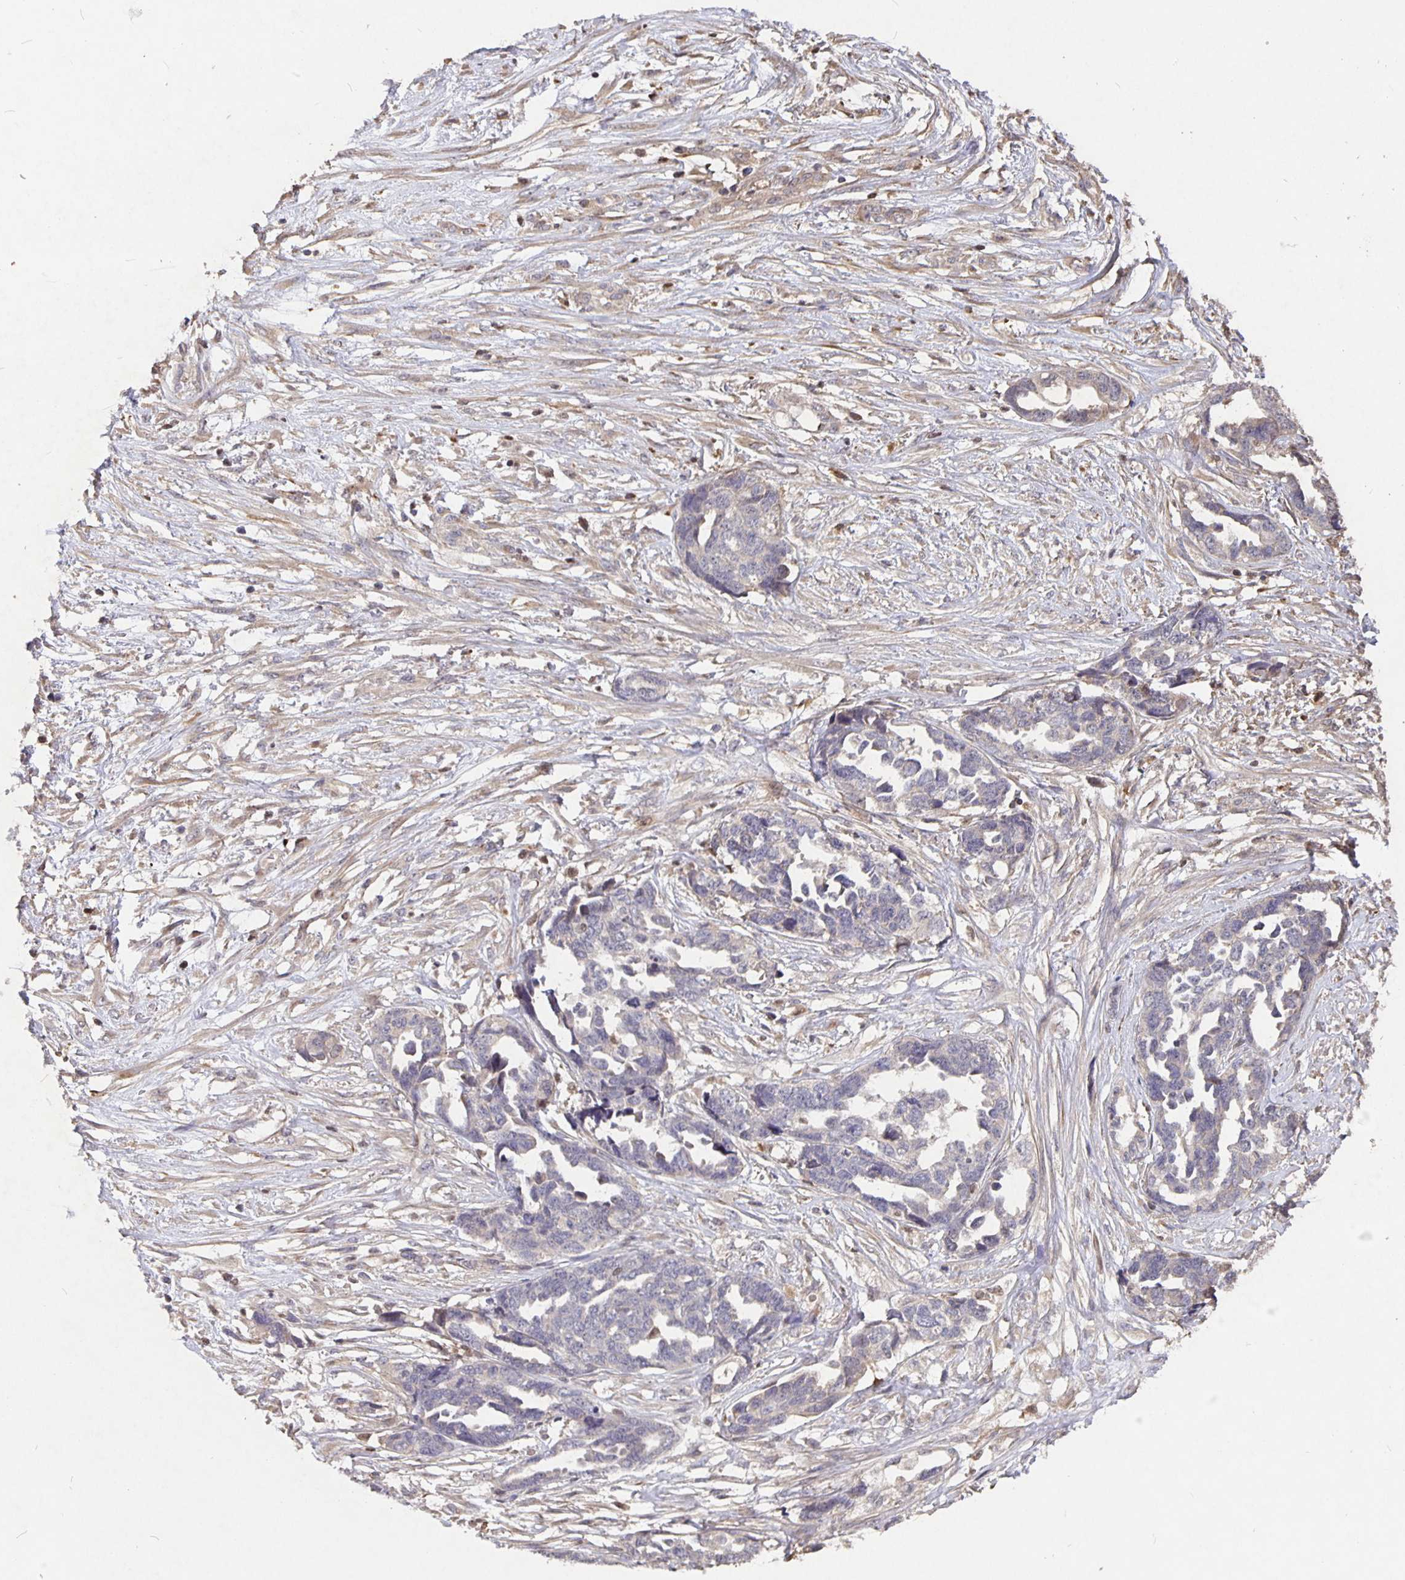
{"staining": {"intensity": "negative", "quantity": "none", "location": "none"}, "tissue": "ovarian cancer", "cell_type": "Tumor cells", "image_type": "cancer", "snomed": [{"axis": "morphology", "description": "Cystadenocarcinoma, serous, NOS"}, {"axis": "topography", "description": "Ovary"}], "caption": "Immunohistochemical staining of human ovarian serous cystadenocarcinoma reveals no significant positivity in tumor cells.", "gene": "NOG", "patient": {"sex": "female", "age": 69}}